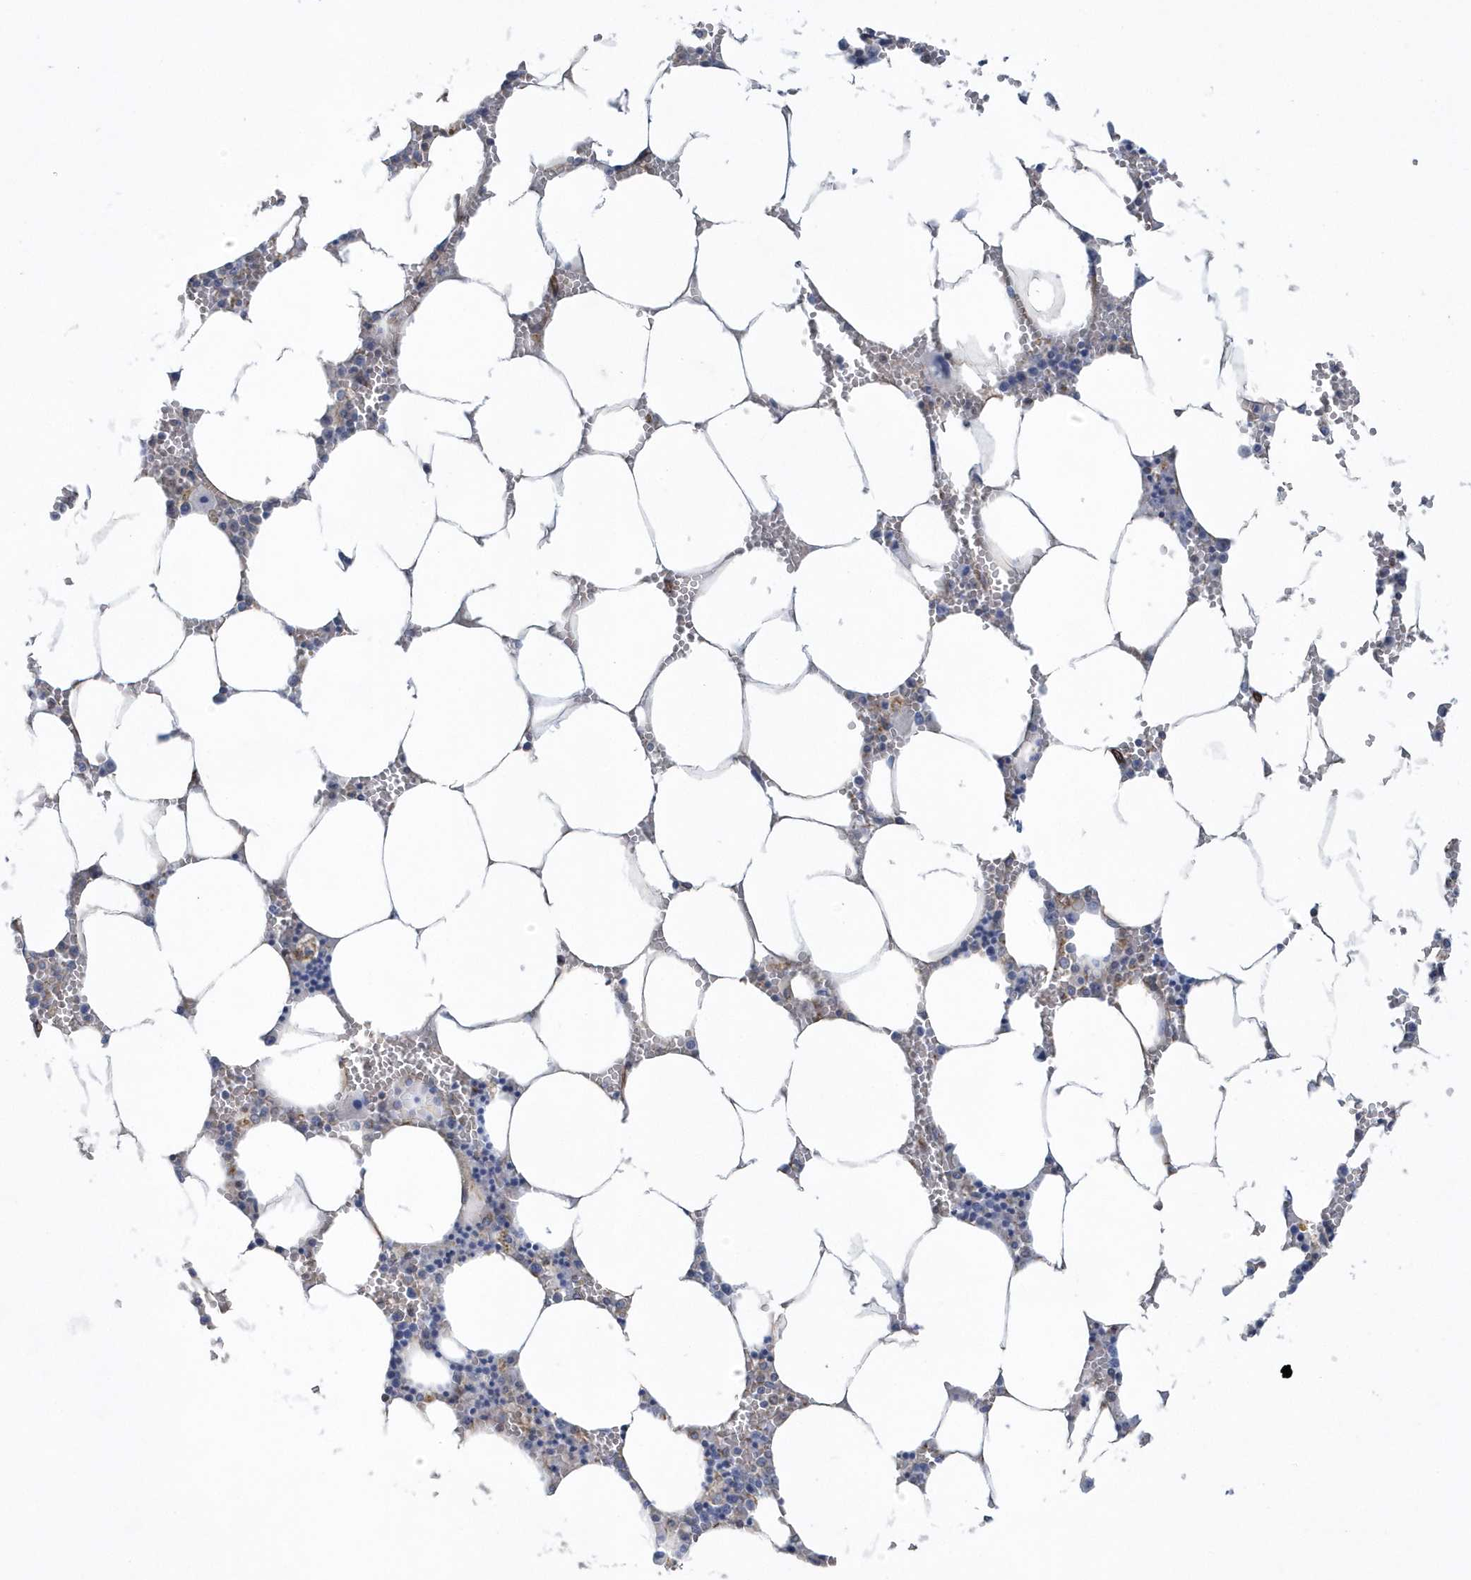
{"staining": {"intensity": "moderate", "quantity": "<25%", "location": "cytoplasmic/membranous"}, "tissue": "bone marrow", "cell_type": "Hematopoietic cells", "image_type": "normal", "snomed": [{"axis": "morphology", "description": "Normal tissue, NOS"}, {"axis": "topography", "description": "Bone marrow"}], "caption": "A low amount of moderate cytoplasmic/membranous expression is identified in about <25% of hematopoietic cells in benign bone marrow. Nuclei are stained in blue.", "gene": "RAB17", "patient": {"sex": "male", "age": 70}}